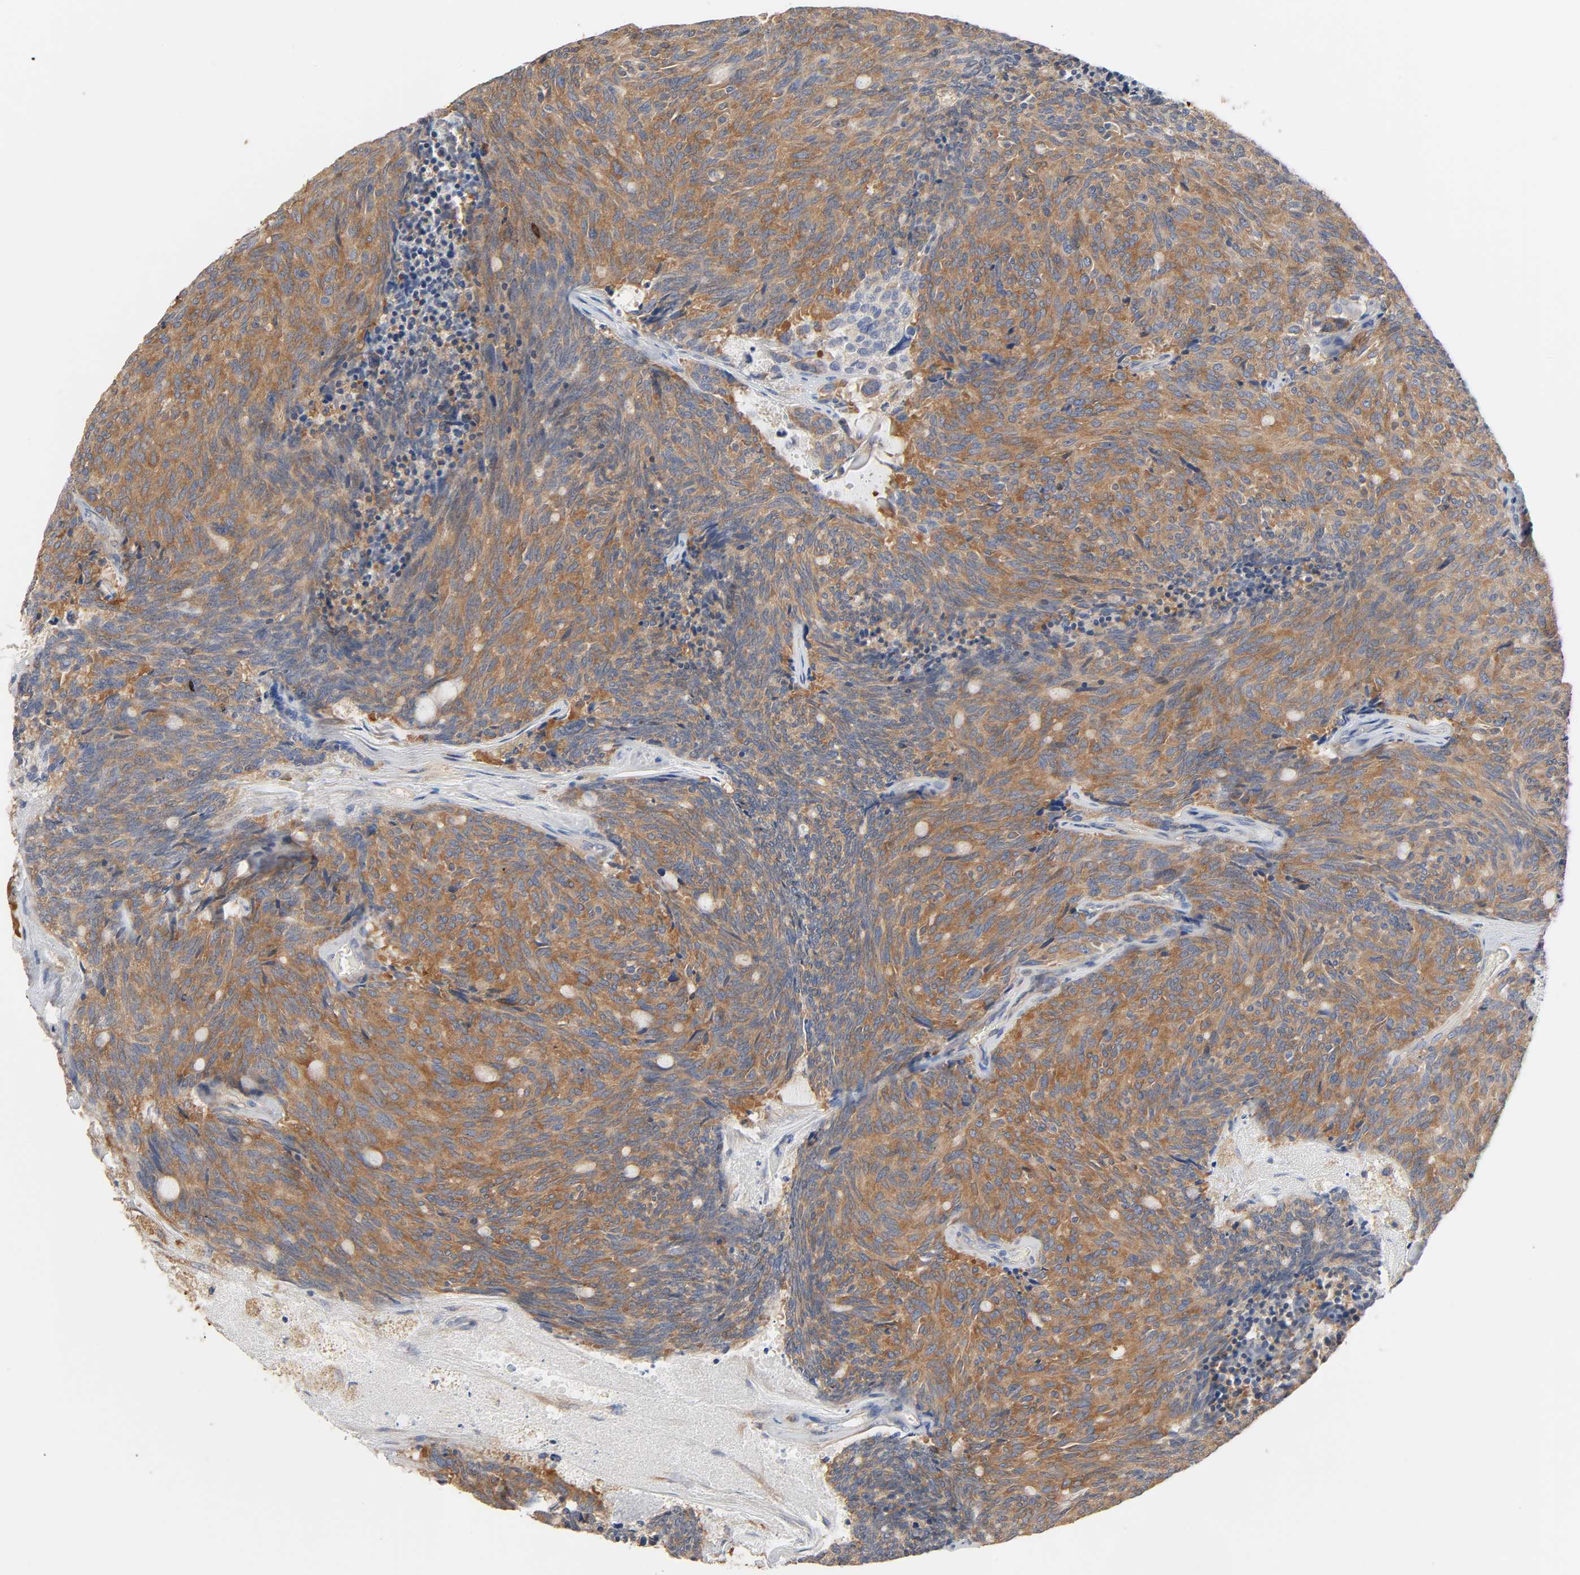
{"staining": {"intensity": "moderate", "quantity": ">75%", "location": "cytoplasmic/membranous"}, "tissue": "carcinoid", "cell_type": "Tumor cells", "image_type": "cancer", "snomed": [{"axis": "morphology", "description": "Carcinoid, malignant, NOS"}, {"axis": "topography", "description": "Pancreas"}], "caption": "Tumor cells display medium levels of moderate cytoplasmic/membranous staining in approximately >75% of cells in carcinoid. Nuclei are stained in blue.", "gene": "BIN1", "patient": {"sex": "female", "age": 54}}